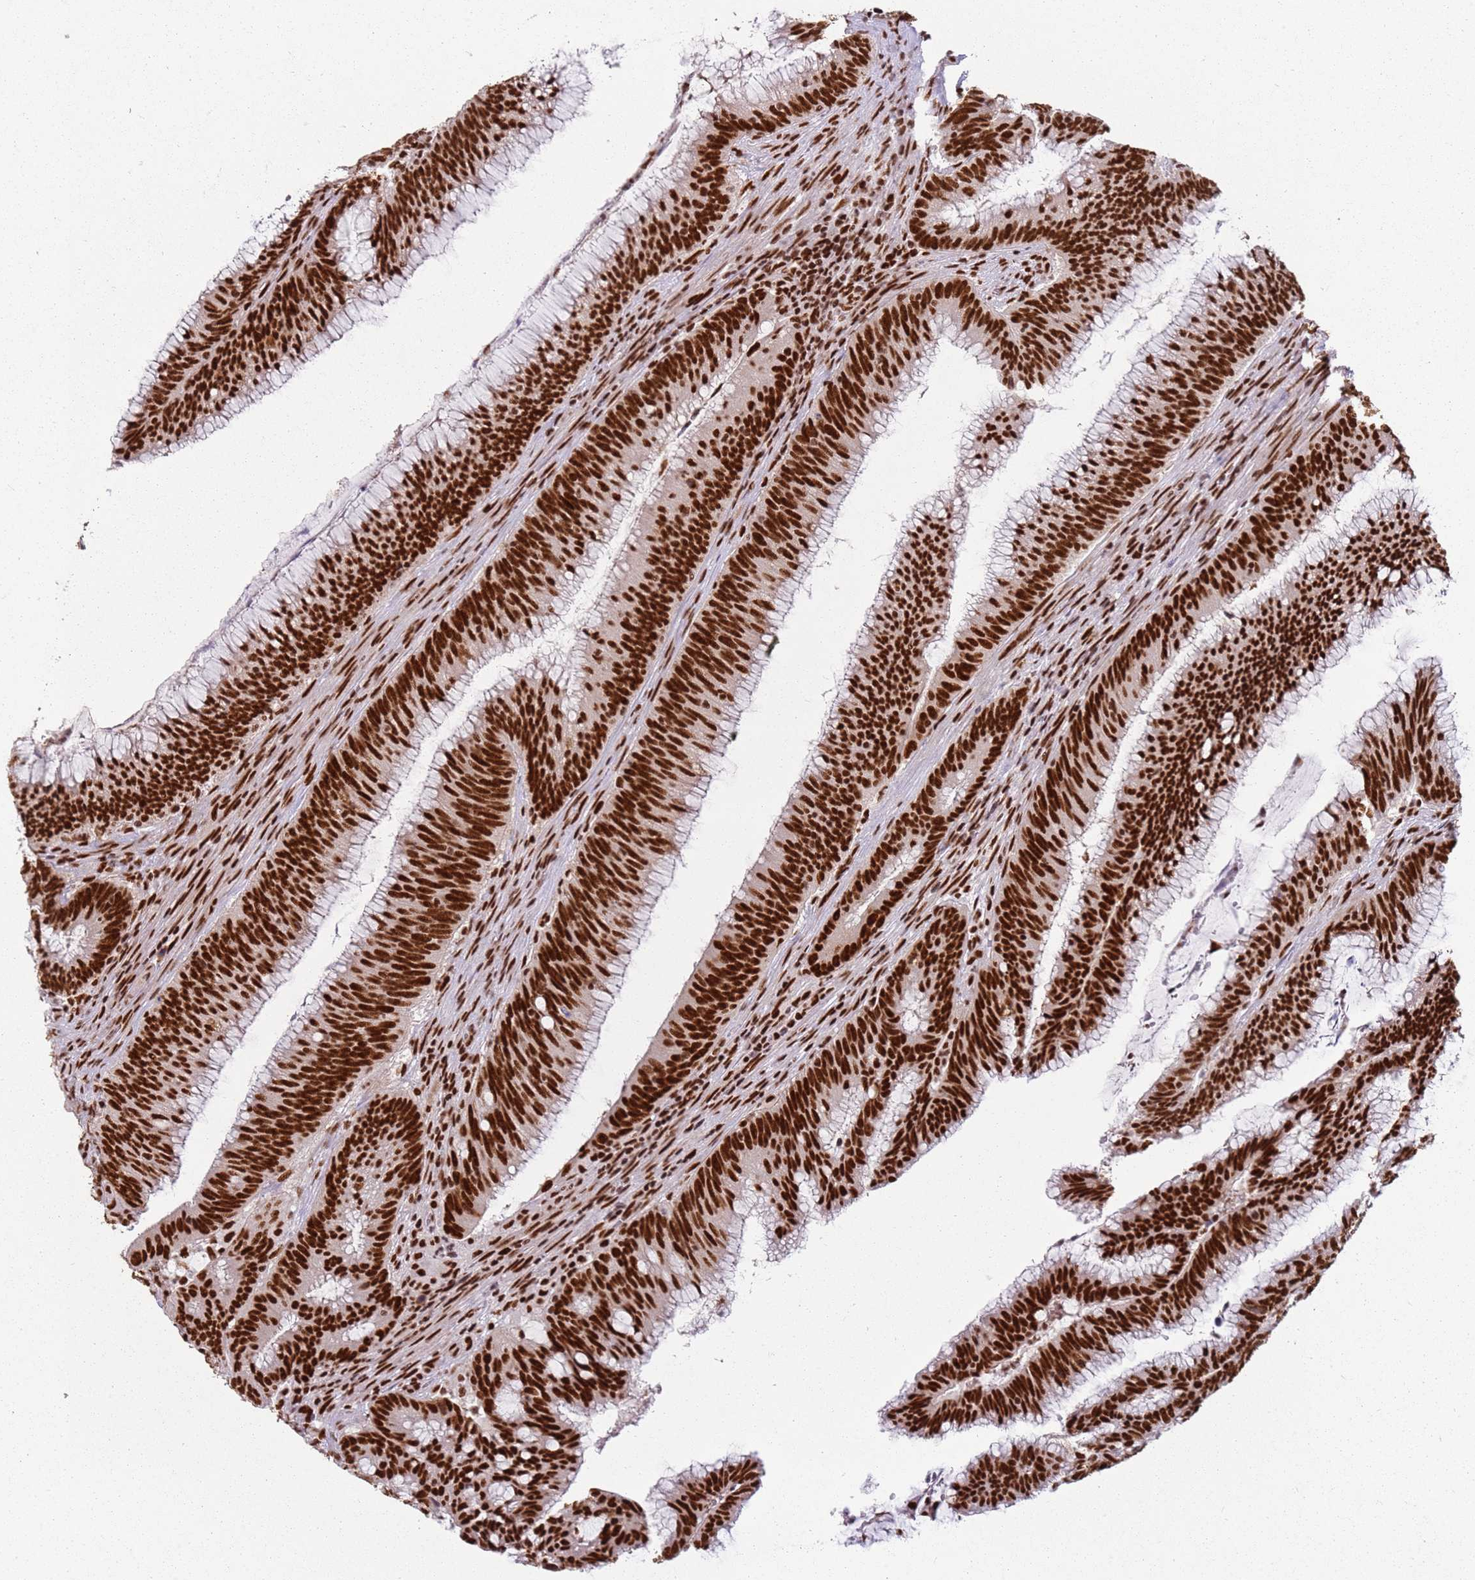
{"staining": {"intensity": "strong", "quantity": ">75%", "location": "nuclear"}, "tissue": "colorectal cancer", "cell_type": "Tumor cells", "image_type": "cancer", "snomed": [{"axis": "morphology", "description": "Adenocarcinoma, NOS"}, {"axis": "topography", "description": "Rectum"}], "caption": "This is a photomicrograph of IHC staining of colorectal cancer, which shows strong positivity in the nuclear of tumor cells.", "gene": "TENT4A", "patient": {"sex": "female", "age": 77}}